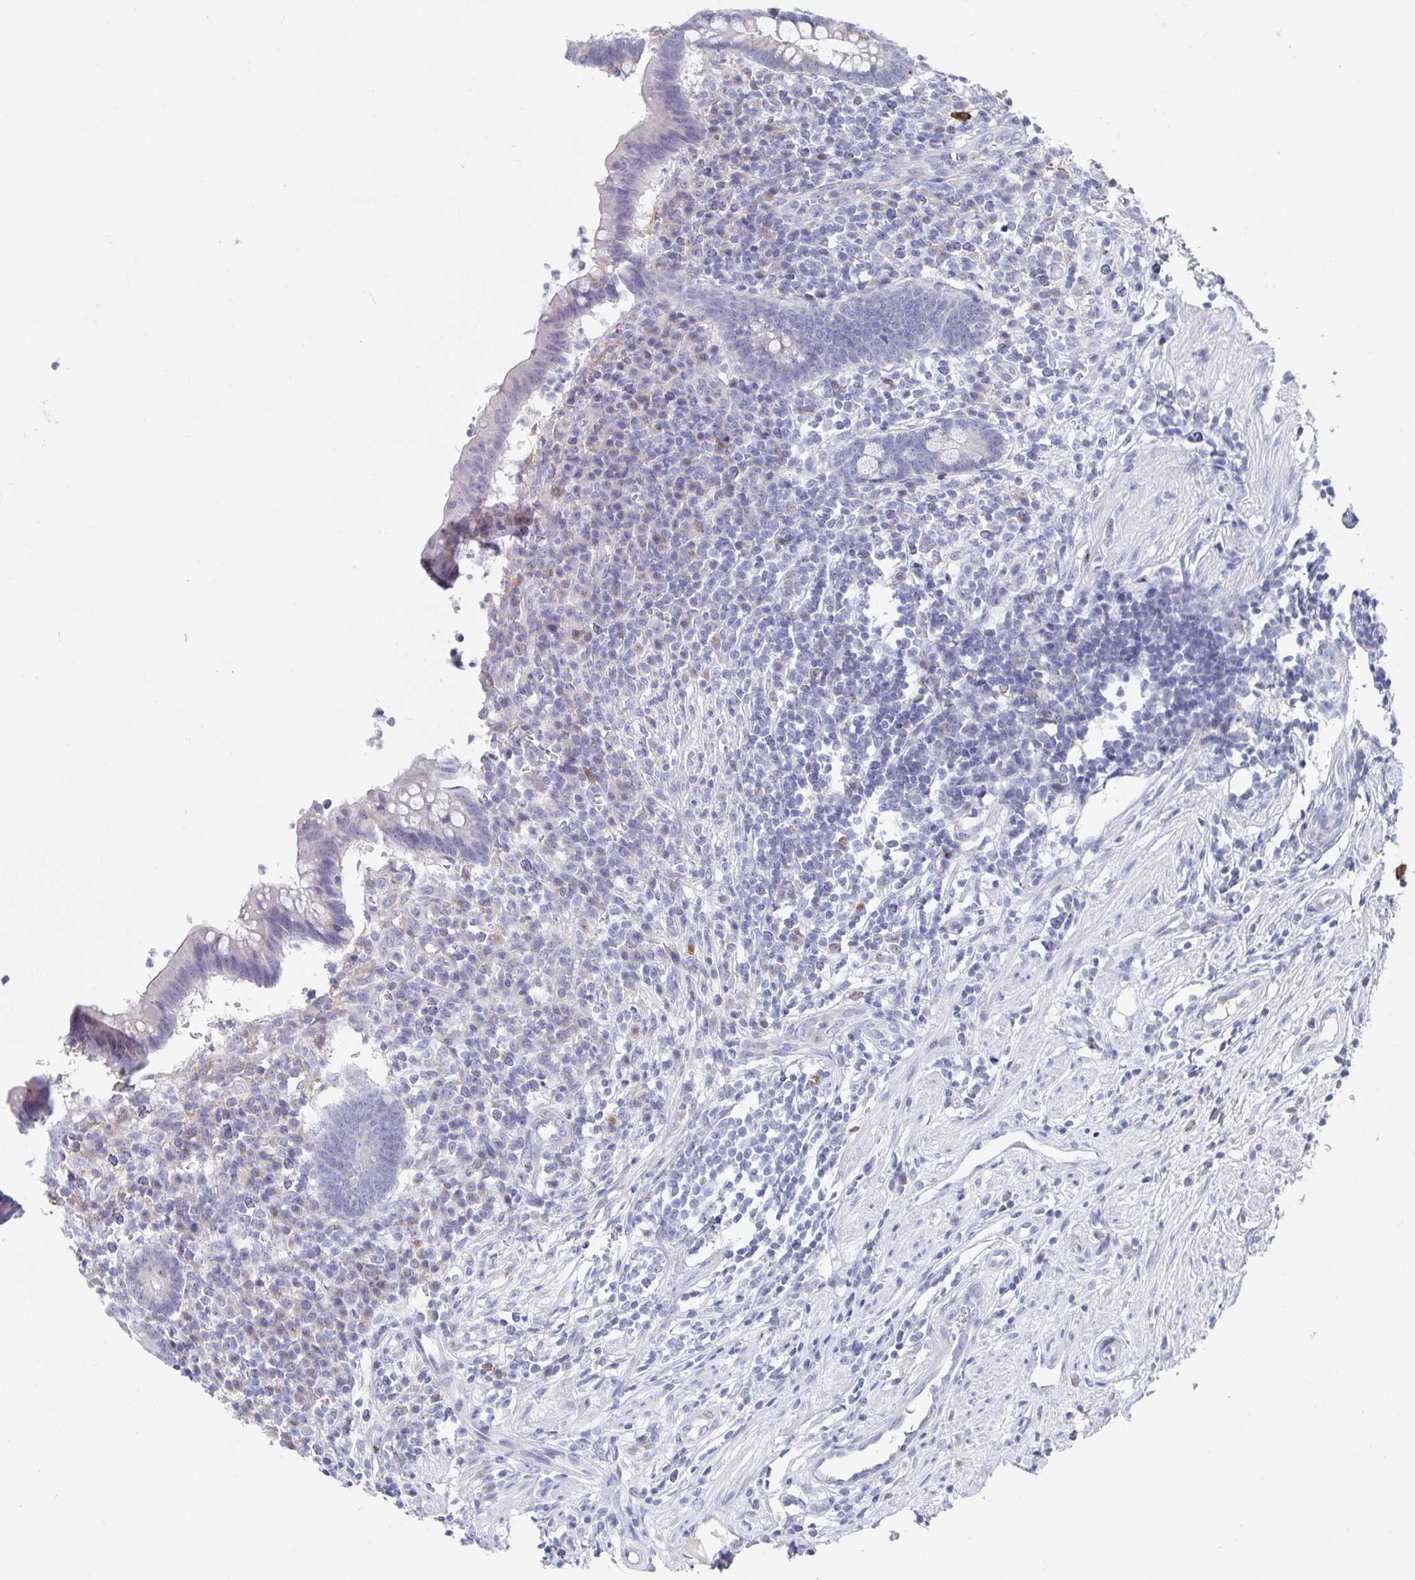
{"staining": {"intensity": "weak", "quantity": "<25%", "location": "cytoplasmic/membranous"}, "tissue": "appendix", "cell_type": "Glandular cells", "image_type": "normal", "snomed": [{"axis": "morphology", "description": "Normal tissue, NOS"}, {"axis": "topography", "description": "Appendix"}], "caption": "This is a image of immunohistochemistry staining of unremarkable appendix, which shows no positivity in glandular cells. The staining was performed using DAB (3,3'-diaminobenzidine) to visualize the protein expression in brown, while the nuclei were stained in blue with hematoxylin (Magnification: 20x).", "gene": "TAS2R39", "patient": {"sex": "female", "age": 56}}